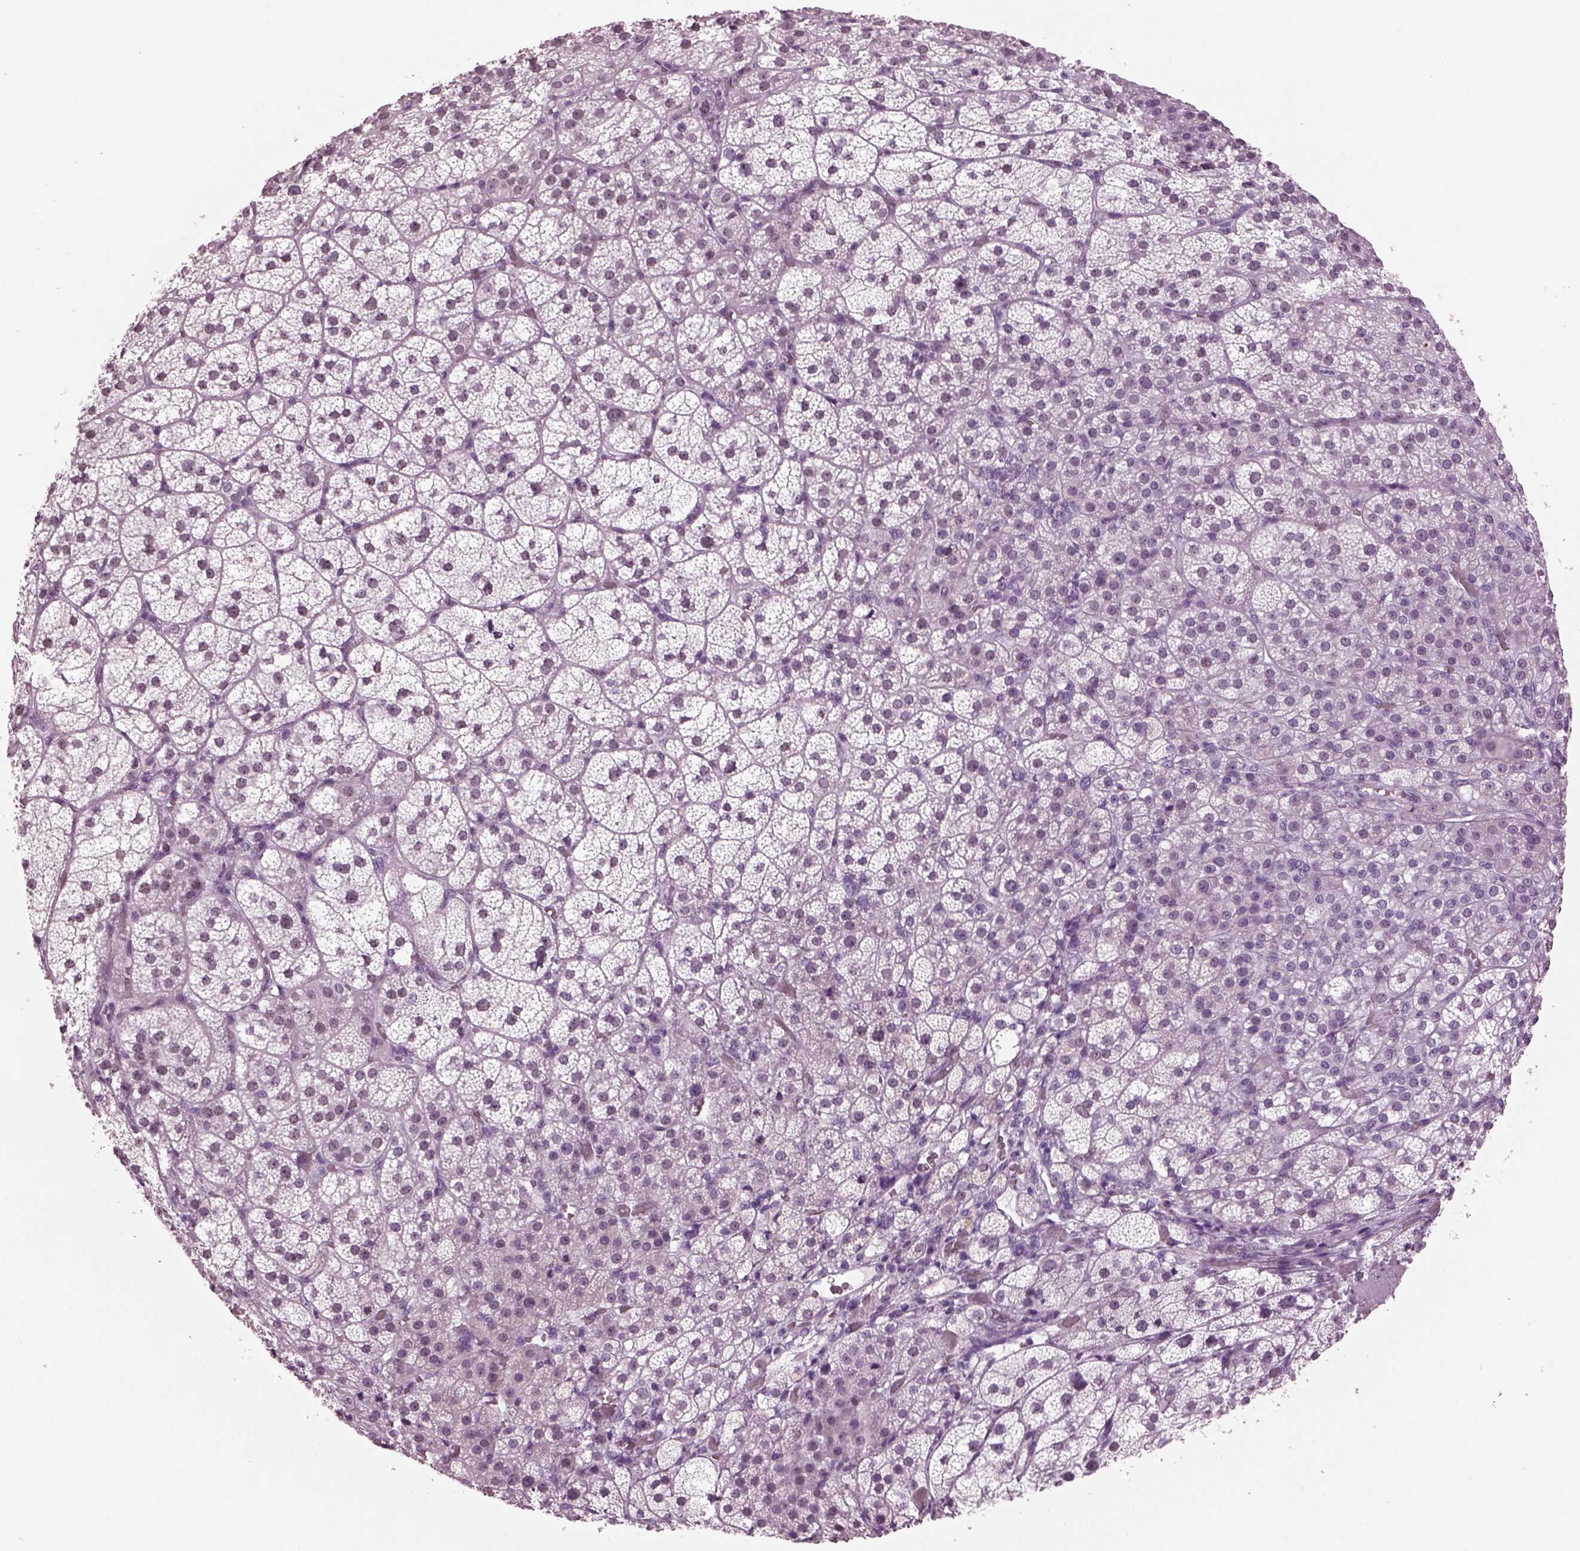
{"staining": {"intensity": "negative", "quantity": "none", "location": "none"}, "tissue": "adrenal gland", "cell_type": "Glandular cells", "image_type": "normal", "snomed": [{"axis": "morphology", "description": "Normal tissue, NOS"}, {"axis": "topography", "description": "Adrenal gland"}], "caption": "Immunohistochemistry of benign human adrenal gland displays no expression in glandular cells.", "gene": "KRTAP3", "patient": {"sex": "female", "age": 60}}